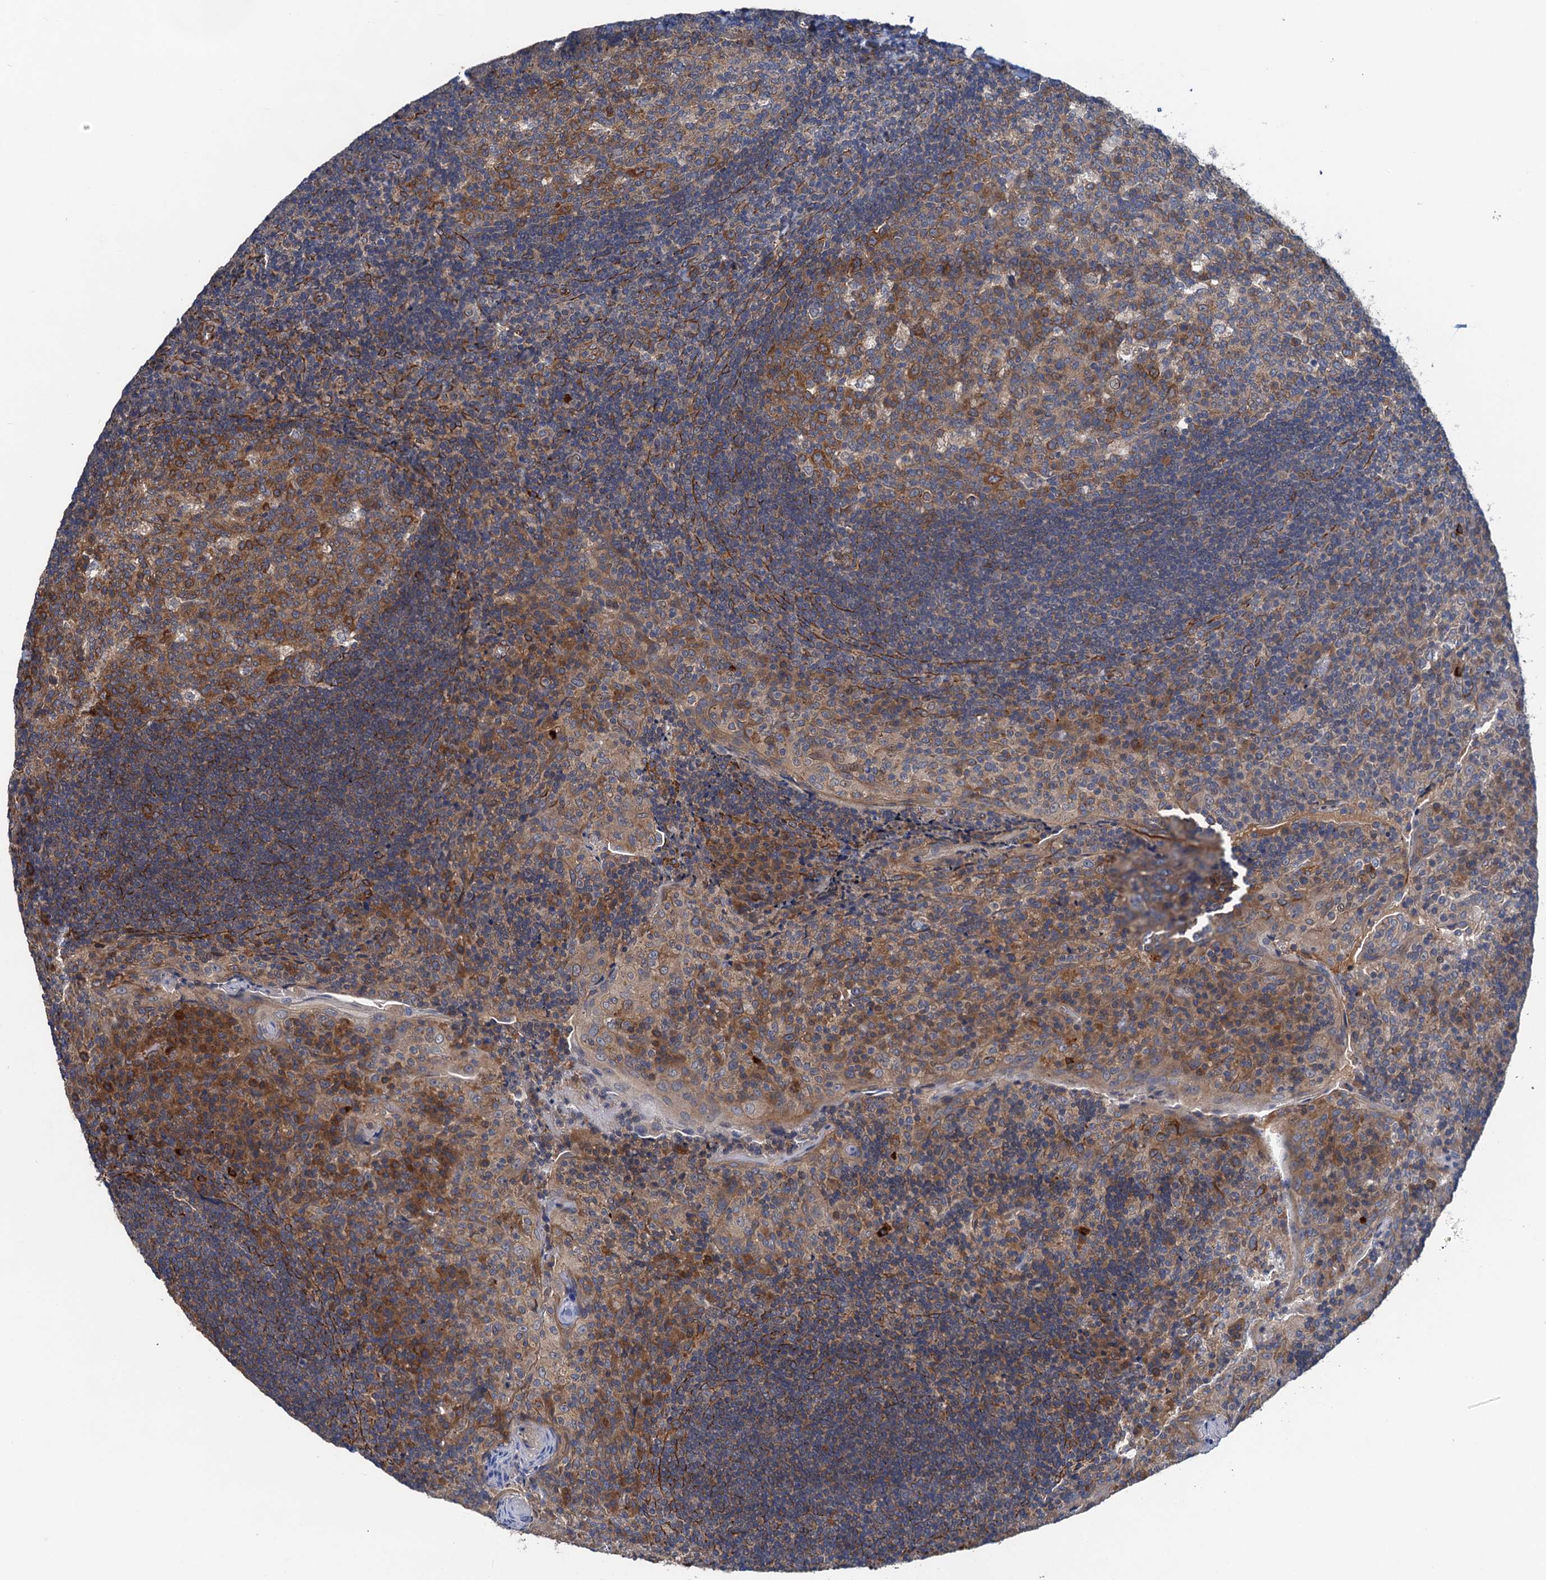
{"staining": {"intensity": "moderate", "quantity": "25%-75%", "location": "cytoplasmic/membranous"}, "tissue": "tonsil", "cell_type": "Germinal center cells", "image_type": "normal", "snomed": [{"axis": "morphology", "description": "Normal tissue, NOS"}, {"axis": "topography", "description": "Tonsil"}], "caption": "Brown immunohistochemical staining in benign human tonsil exhibits moderate cytoplasmic/membranous staining in approximately 25%-75% of germinal center cells.", "gene": "PJA2", "patient": {"sex": "male", "age": 17}}